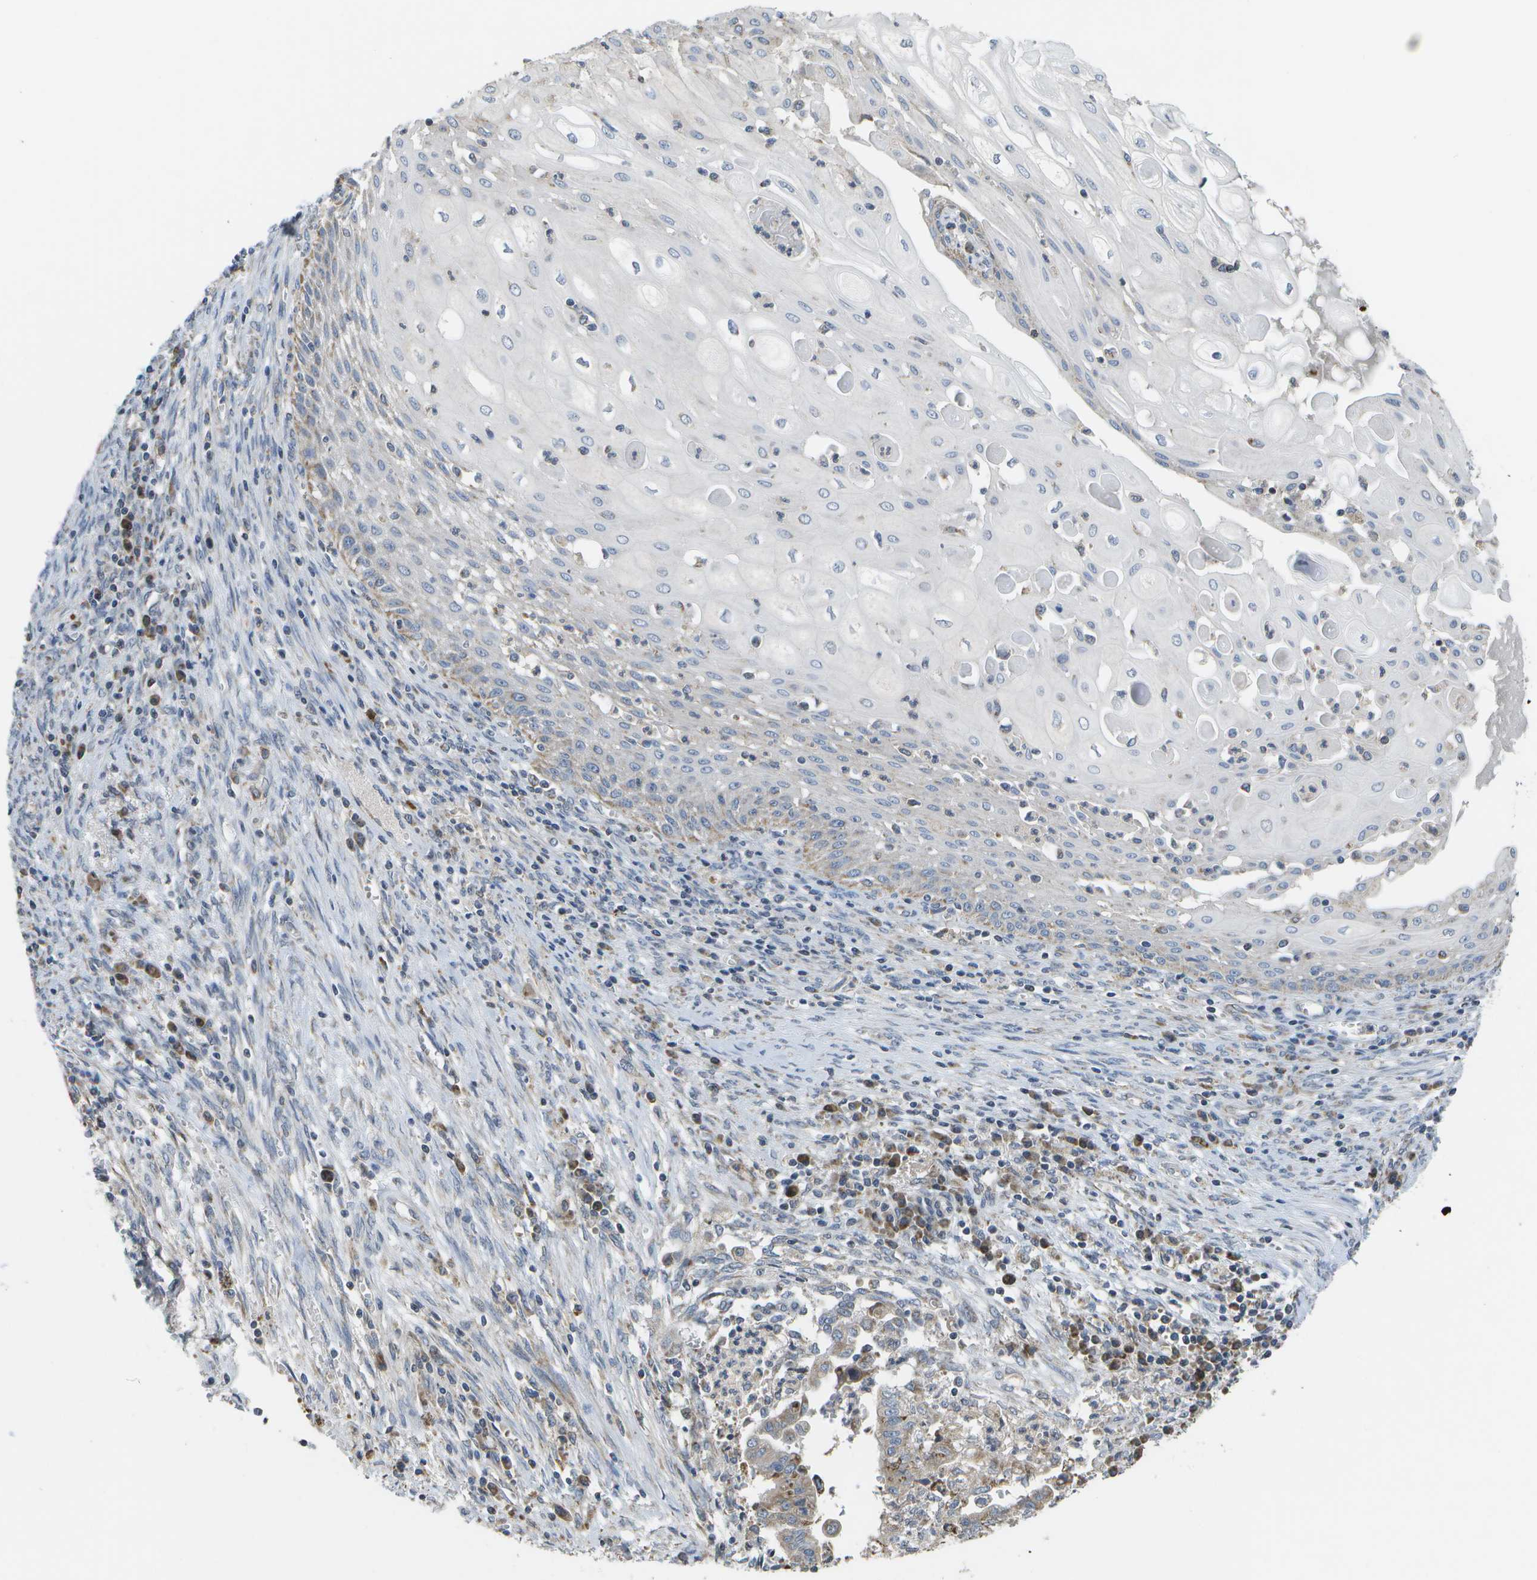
{"staining": {"intensity": "moderate", "quantity": "25%-75%", "location": "cytoplasmic/membranous"}, "tissue": "cervical cancer", "cell_type": "Tumor cells", "image_type": "cancer", "snomed": [{"axis": "morphology", "description": "Adenocarcinoma, NOS"}, {"axis": "topography", "description": "Cervix"}], "caption": "A brown stain shows moderate cytoplasmic/membranous positivity of a protein in adenocarcinoma (cervical) tumor cells. (DAB = brown stain, brightfield microscopy at high magnification).", "gene": "HADHA", "patient": {"sex": "female", "age": 44}}